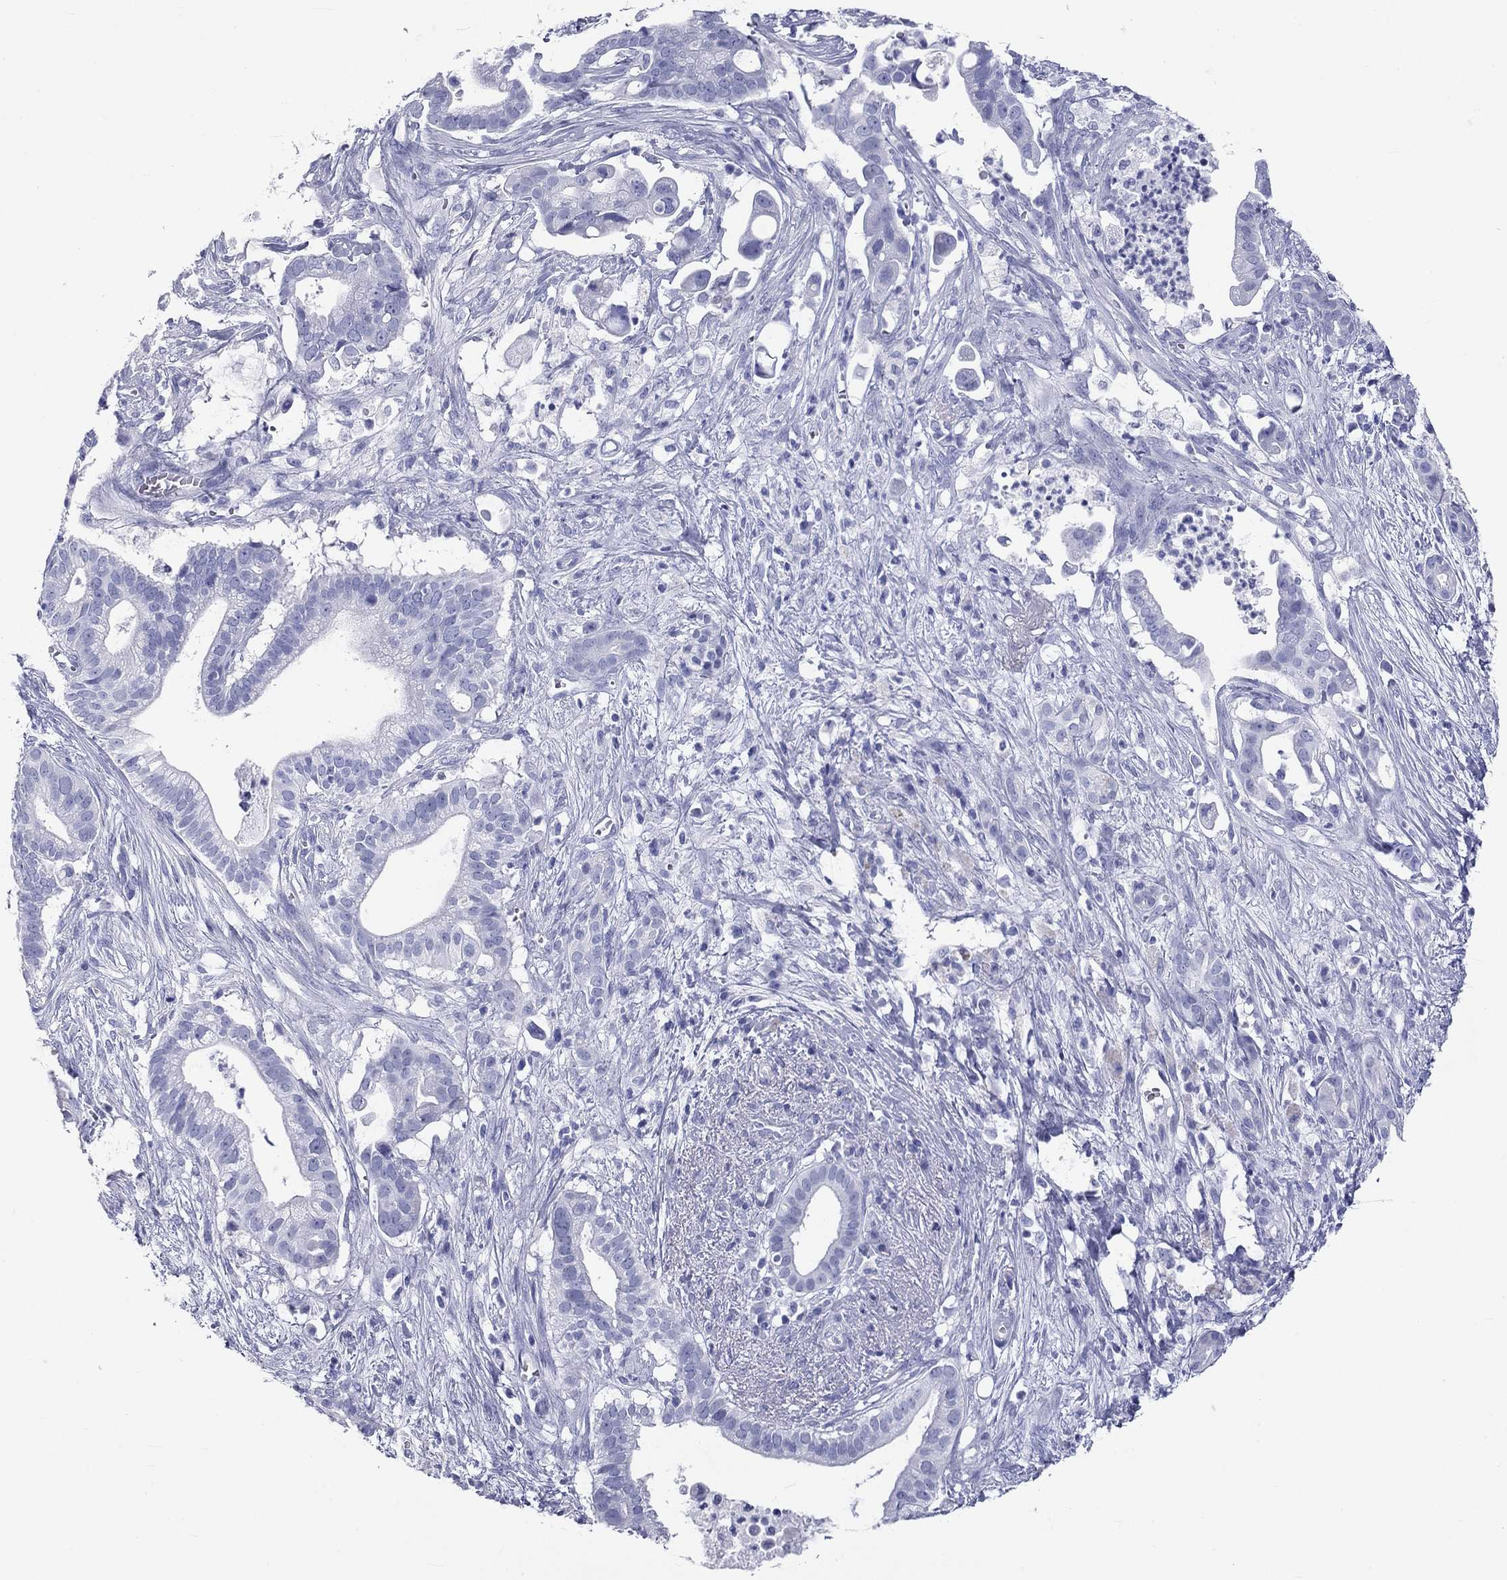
{"staining": {"intensity": "negative", "quantity": "none", "location": "none"}, "tissue": "pancreatic cancer", "cell_type": "Tumor cells", "image_type": "cancer", "snomed": [{"axis": "morphology", "description": "Adenocarcinoma, NOS"}, {"axis": "topography", "description": "Pancreas"}], "caption": "IHC histopathology image of human adenocarcinoma (pancreatic) stained for a protein (brown), which exhibits no staining in tumor cells.", "gene": "DNALI1", "patient": {"sex": "male", "age": 61}}